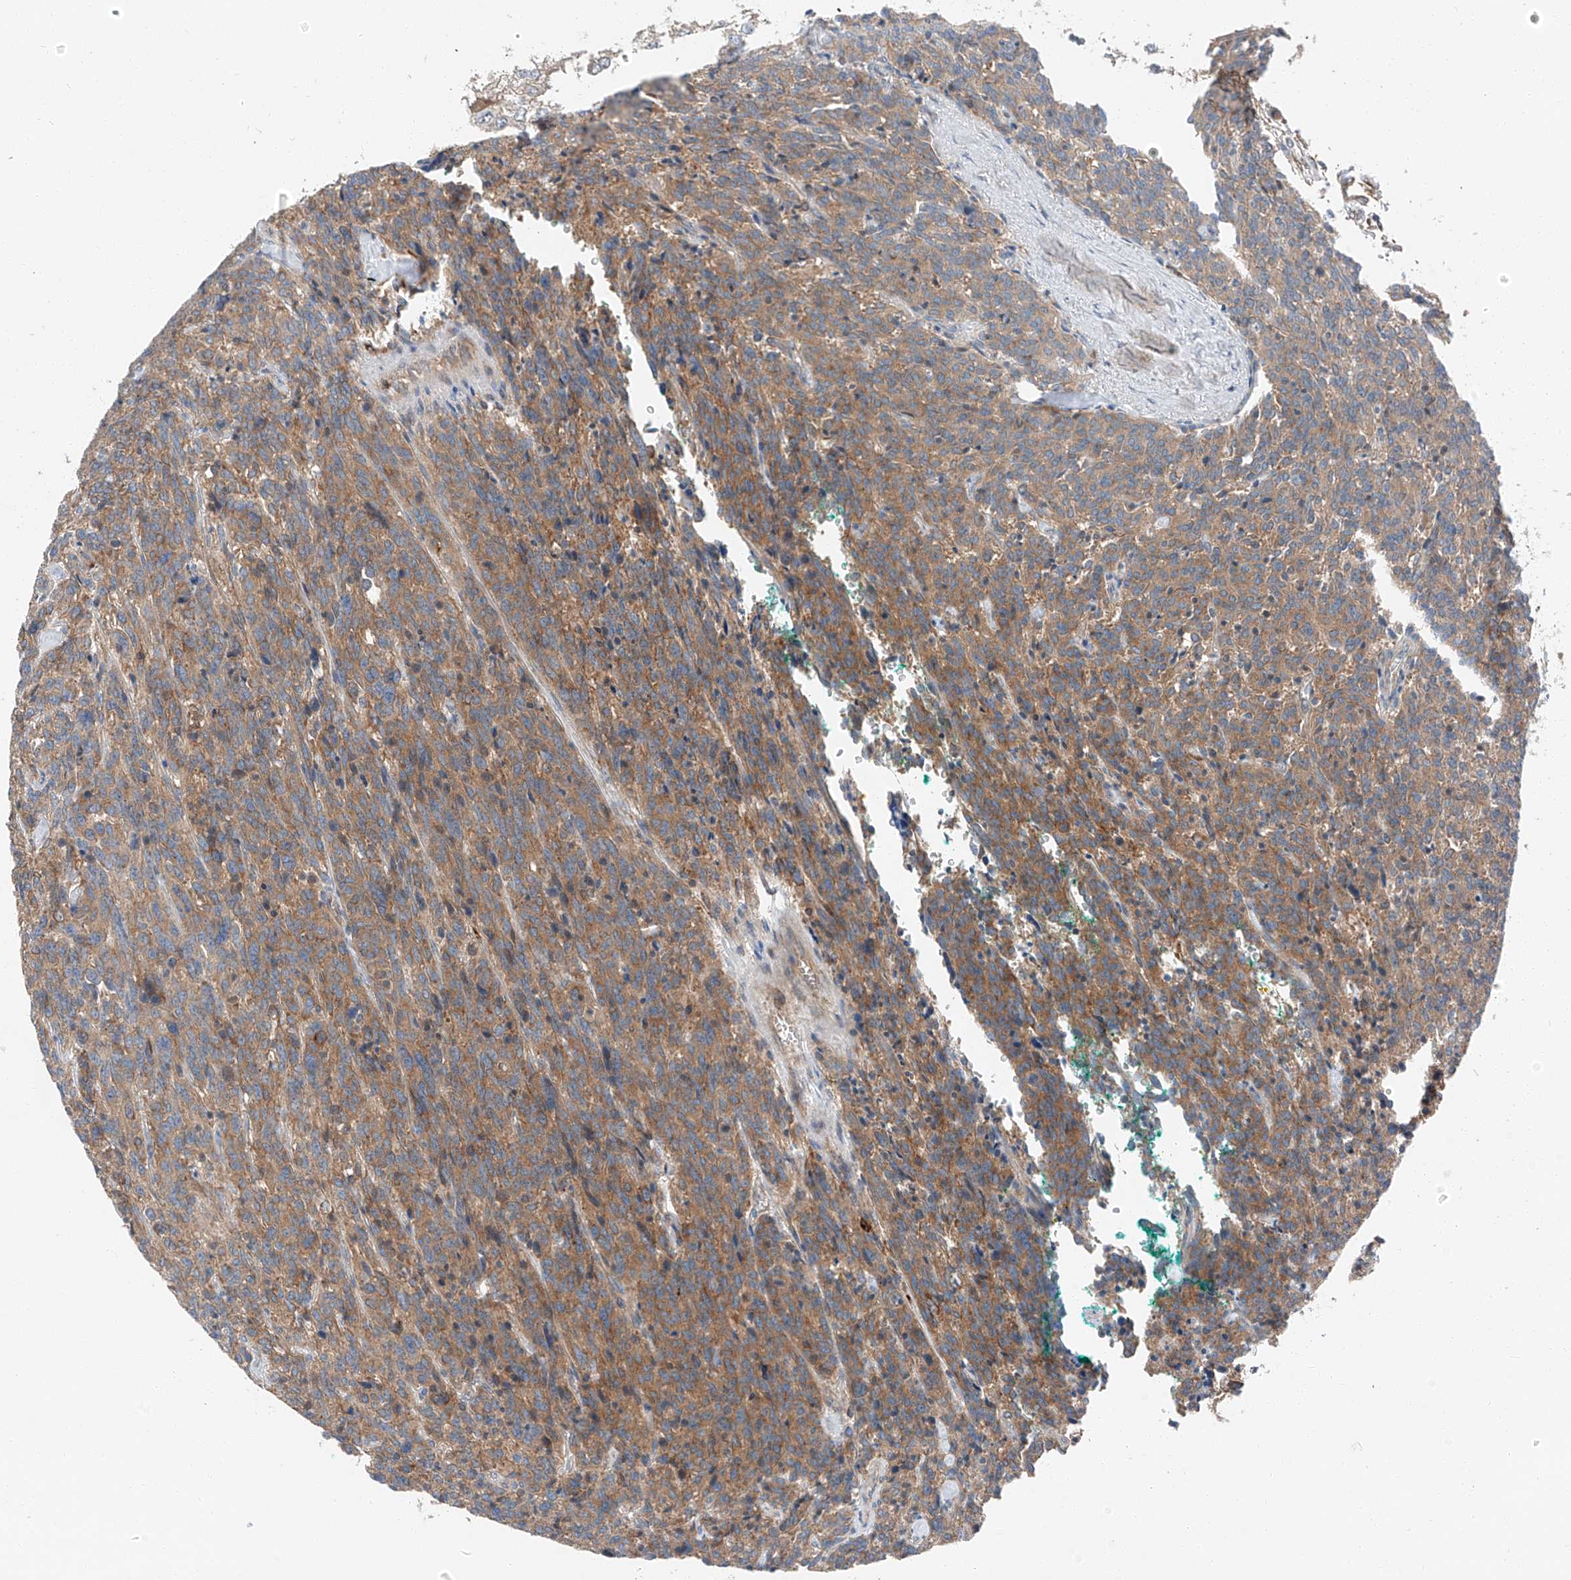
{"staining": {"intensity": "moderate", "quantity": ">75%", "location": "cytoplasmic/membranous"}, "tissue": "carcinoid", "cell_type": "Tumor cells", "image_type": "cancer", "snomed": [{"axis": "morphology", "description": "Carcinoid, malignant, NOS"}, {"axis": "topography", "description": "Lung"}], "caption": "This photomicrograph reveals IHC staining of carcinoid (malignant), with medium moderate cytoplasmic/membranous staining in about >75% of tumor cells.", "gene": "ZC3H15", "patient": {"sex": "female", "age": 46}}